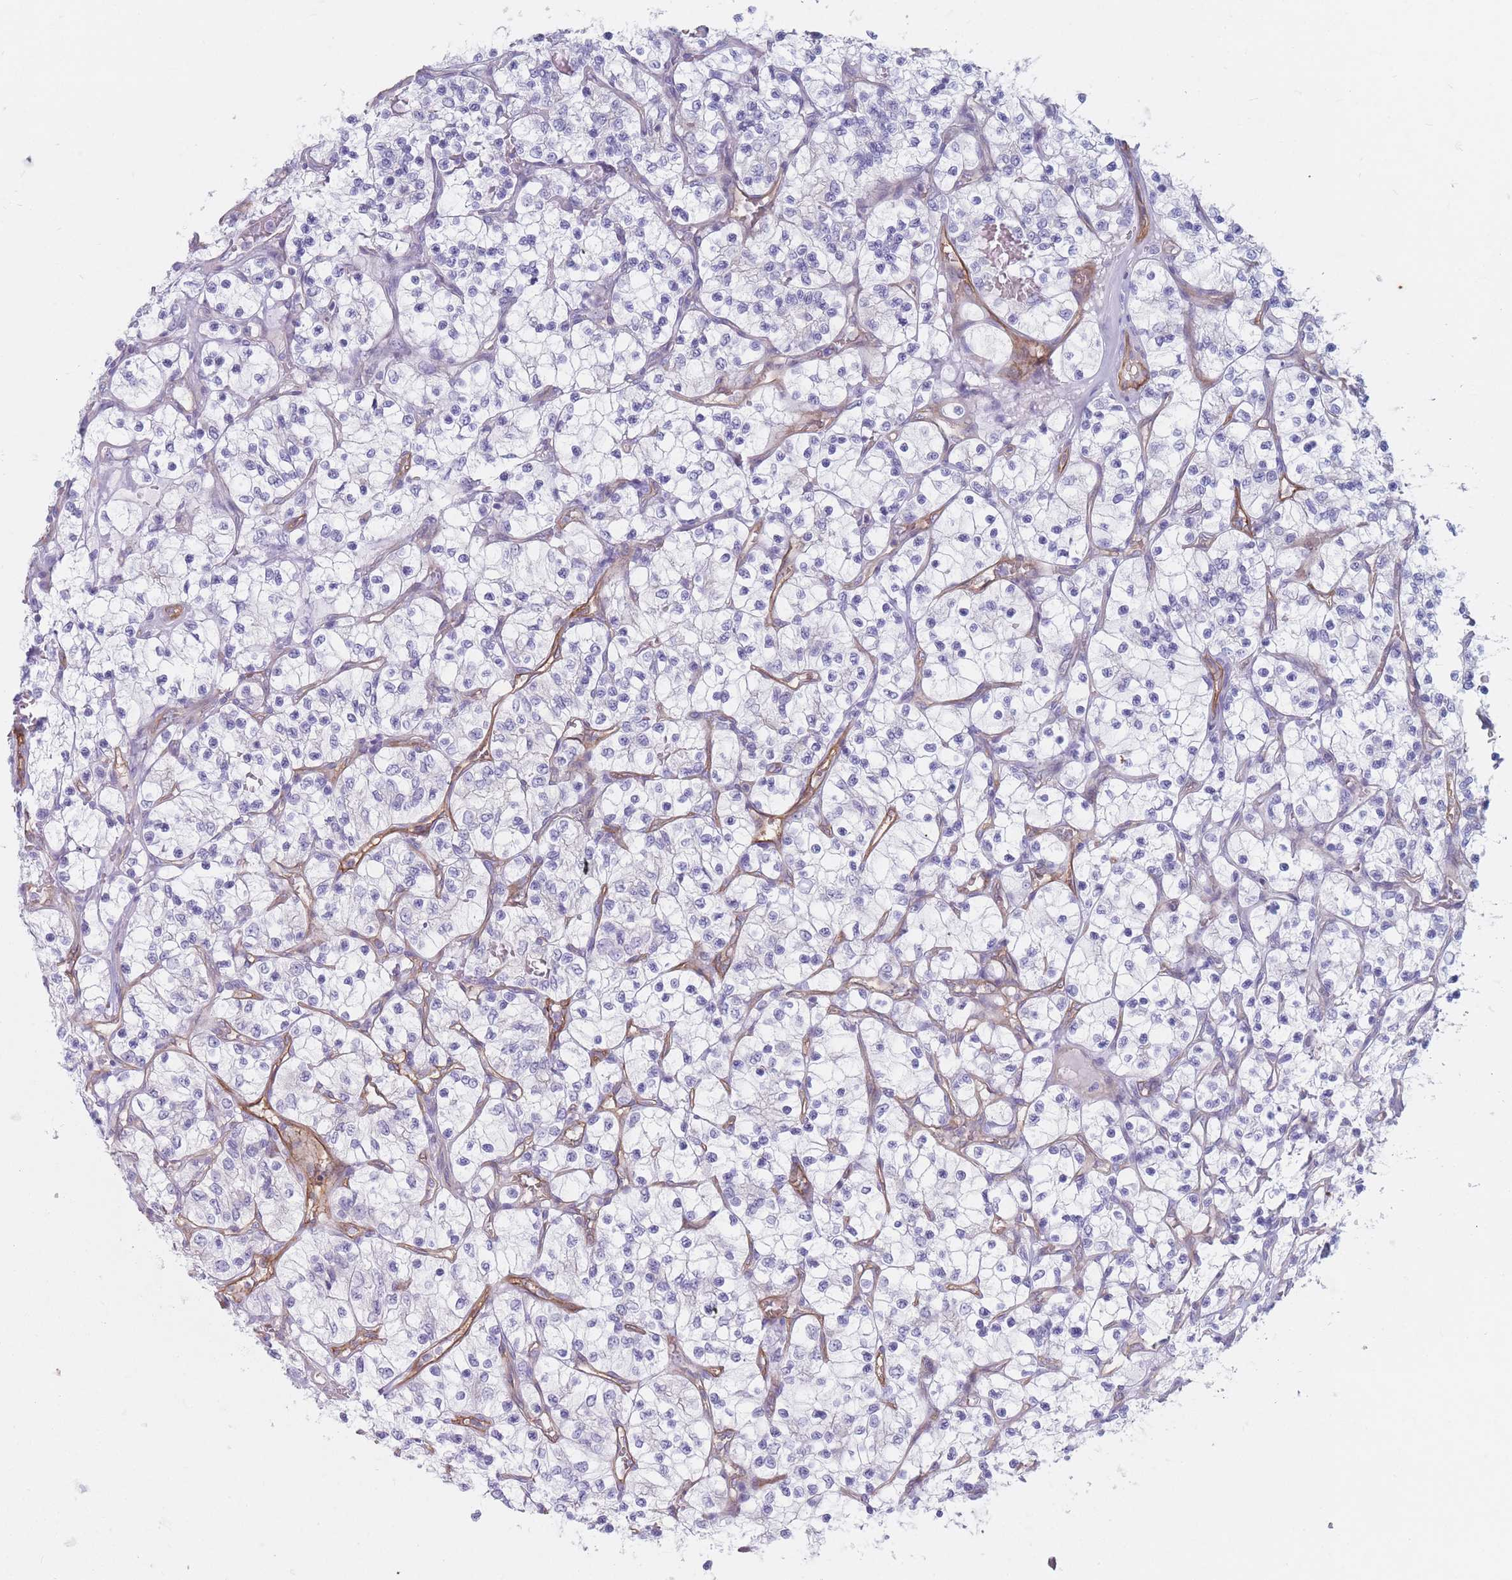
{"staining": {"intensity": "negative", "quantity": "none", "location": "none"}, "tissue": "renal cancer", "cell_type": "Tumor cells", "image_type": "cancer", "snomed": [{"axis": "morphology", "description": "Adenocarcinoma, NOS"}, {"axis": "topography", "description": "Kidney"}], "caption": "IHC micrograph of renal cancer (adenocarcinoma) stained for a protein (brown), which reveals no expression in tumor cells.", "gene": "PLPP1", "patient": {"sex": "female", "age": 69}}